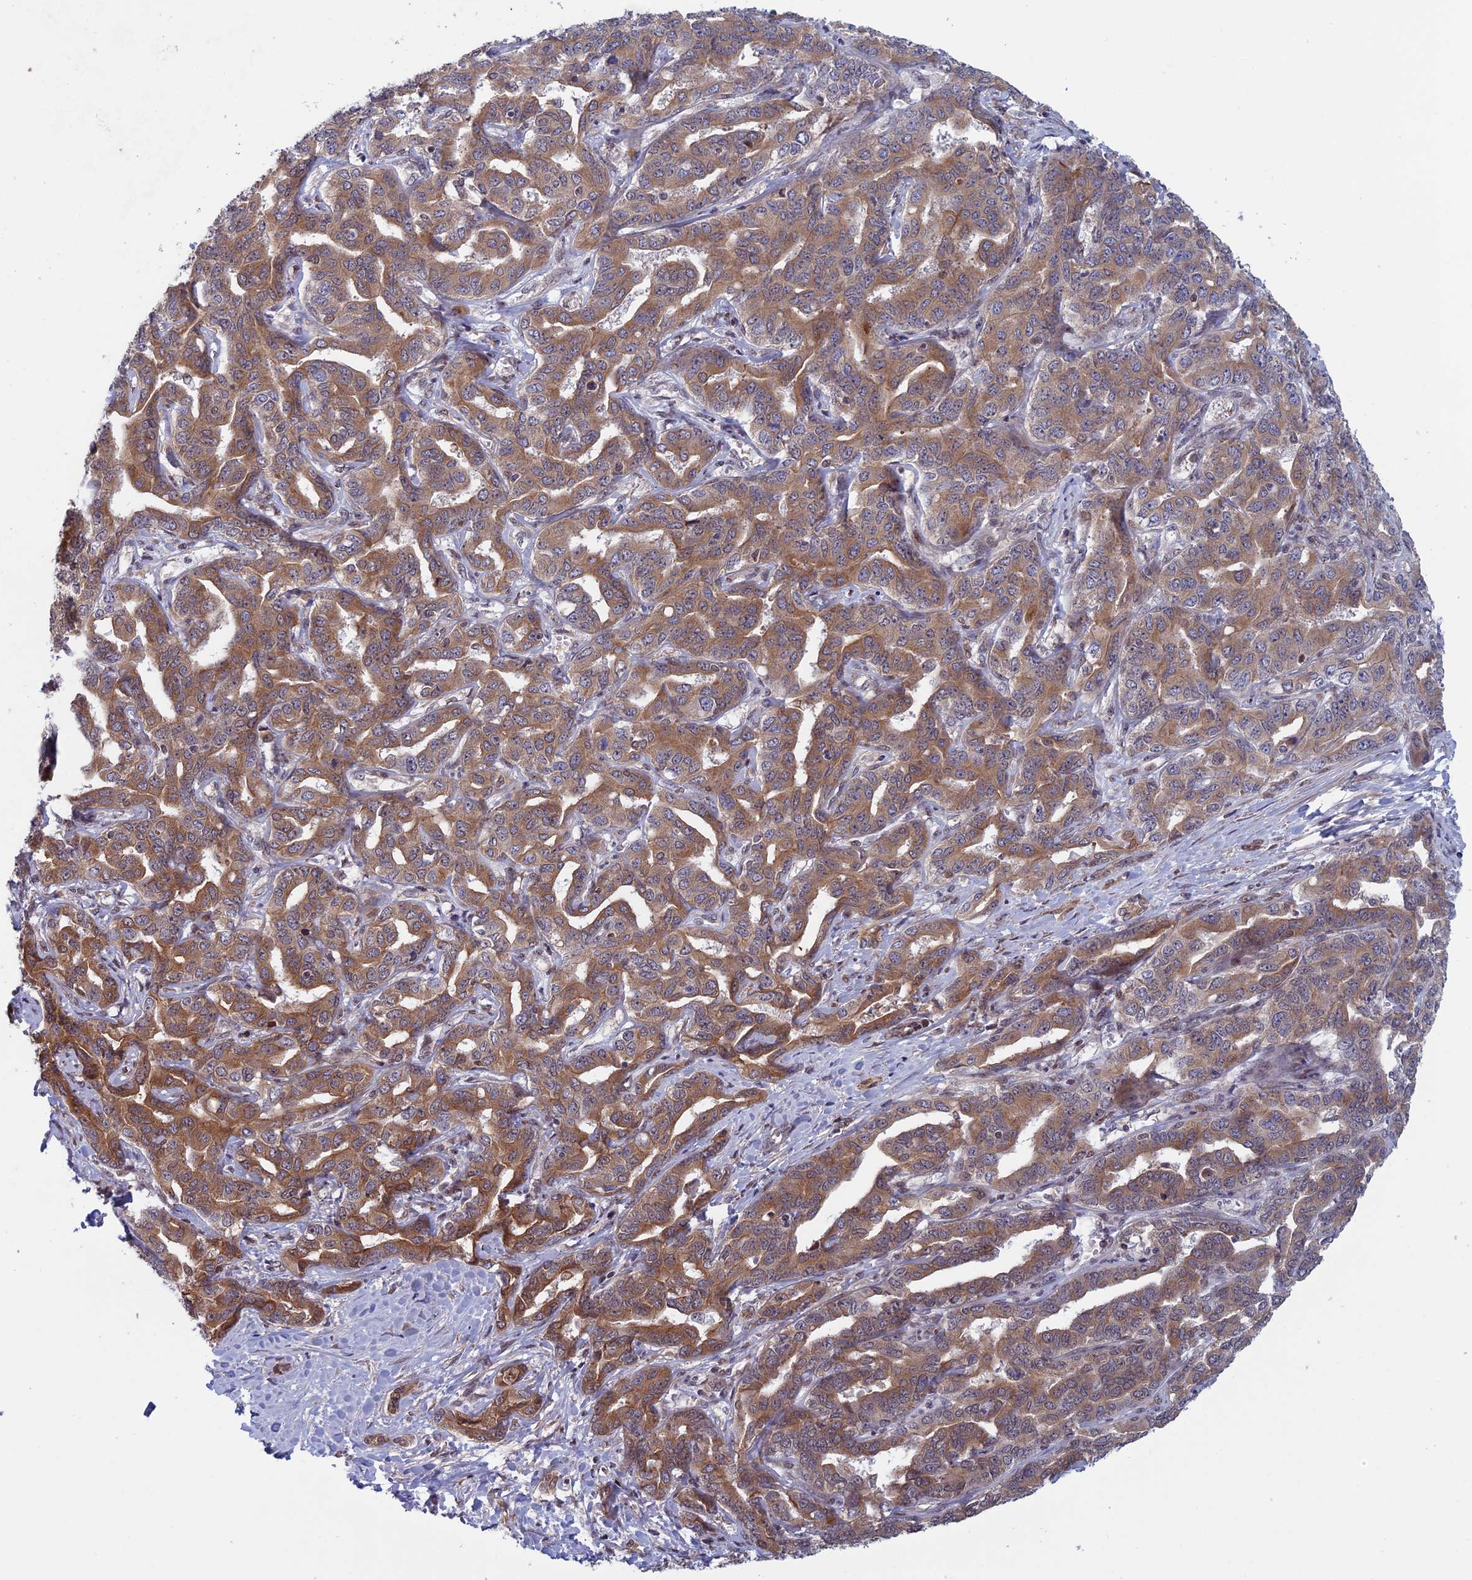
{"staining": {"intensity": "moderate", "quantity": ">75%", "location": "cytoplasmic/membranous"}, "tissue": "liver cancer", "cell_type": "Tumor cells", "image_type": "cancer", "snomed": [{"axis": "morphology", "description": "Cholangiocarcinoma"}, {"axis": "topography", "description": "Liver"}], "caption": "Moderate cytoplasmic/membranous protein expression is seen in about >75% of tumor cells in liver cancer.", "gene": "FADS1", "patient": {"sex": "male", "age": 59}}